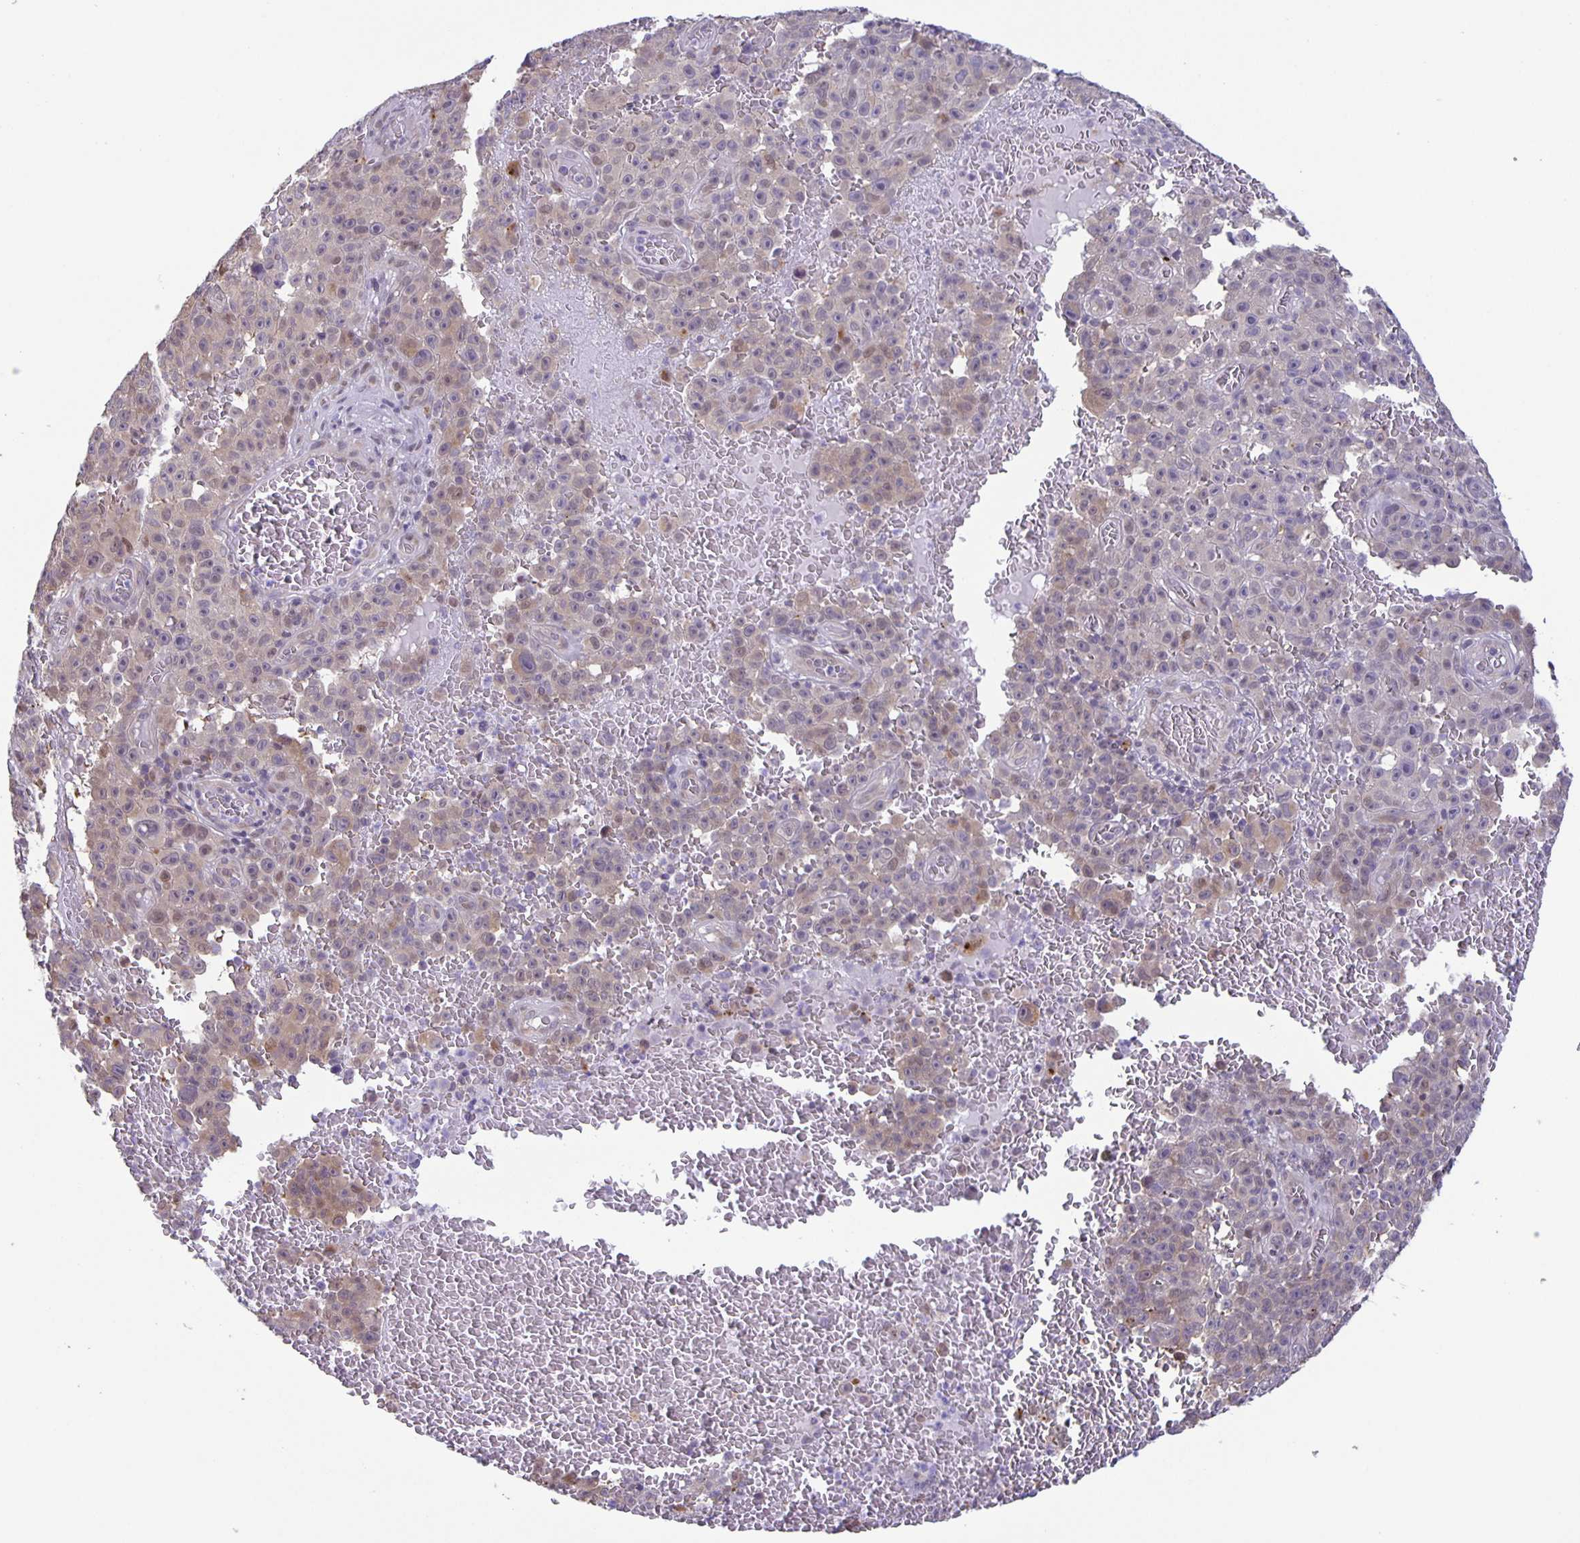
{"staining": {"intensity": "weak", "quantity": "25%-75%", "location": "cytoplasmic/membranous"}, "tissue": "melanoma", "cell_type": "Tumor cells", "image_type": "cancer", "snomed": [{"axis": "morphology", "description": "Malignant melanoma, NOS"}, {"axis": "topography", "description": "Skin"}], "caption": "High-power microscopy captured an immunohistochemistry (IHC) micrograph of malignant melanoma, revealing weak cytoplasmic/membranous staining in about 25%-75% of tumor cells.", "gene": "MAPK12", "patient": {"sex": "female", "age": 82}}